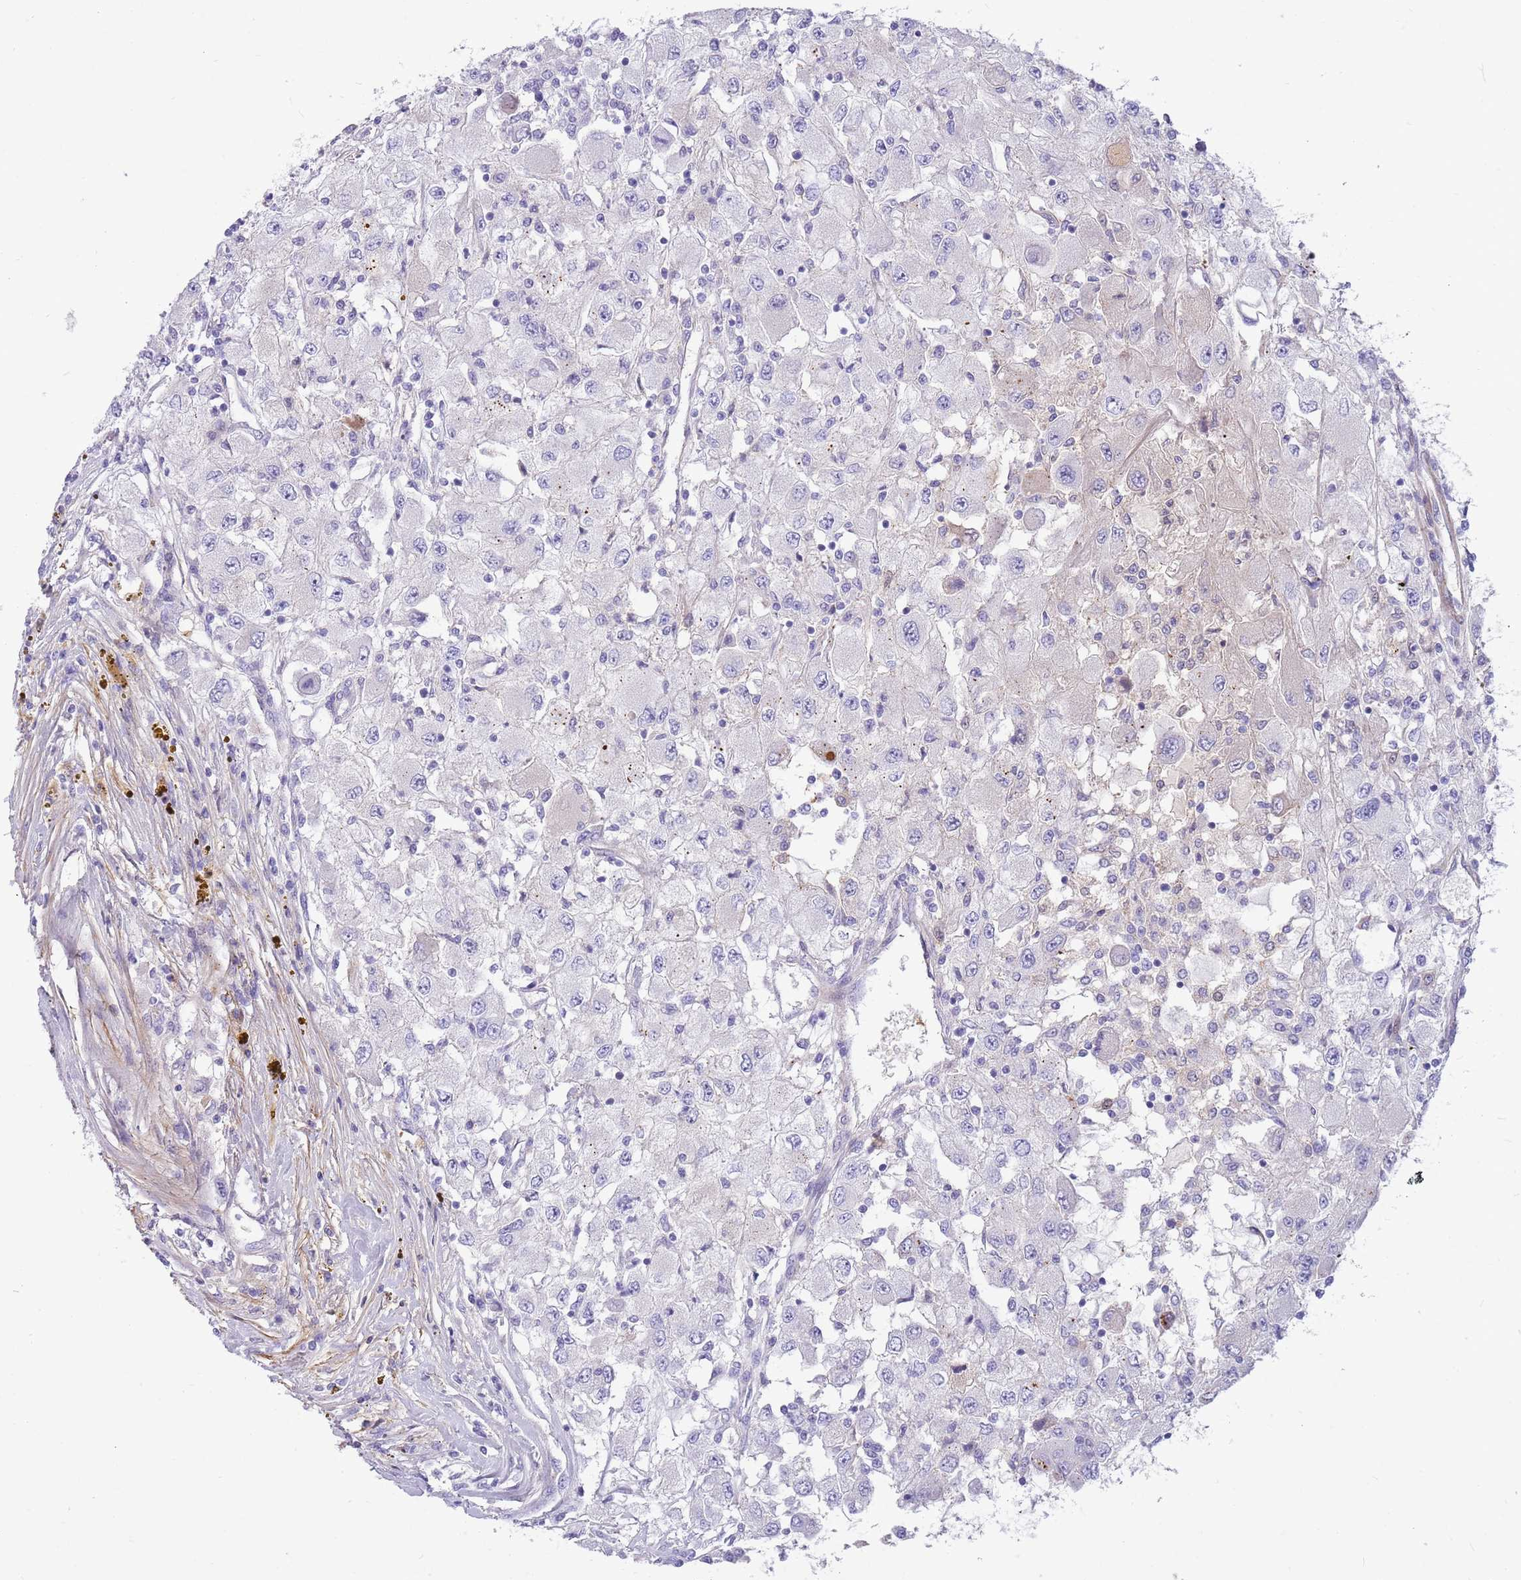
{"staining": {"intensity": "negative", "quantity": "none", "location": "none"}, "tissue": "renal cancer", "cell_type": "Tumor cells", "image_type": "cancer", "snomed": [{"axis": "morphology", "description": "Adenocarcinoma, NOS"}, {"axis": "topography", "description": "Kidney"}], "caption": "Tumor cells are negative for brown protein staining in renal cancer.", "gene": "LEPROTL1", "patient": {"sex": "female", "age": 67}}